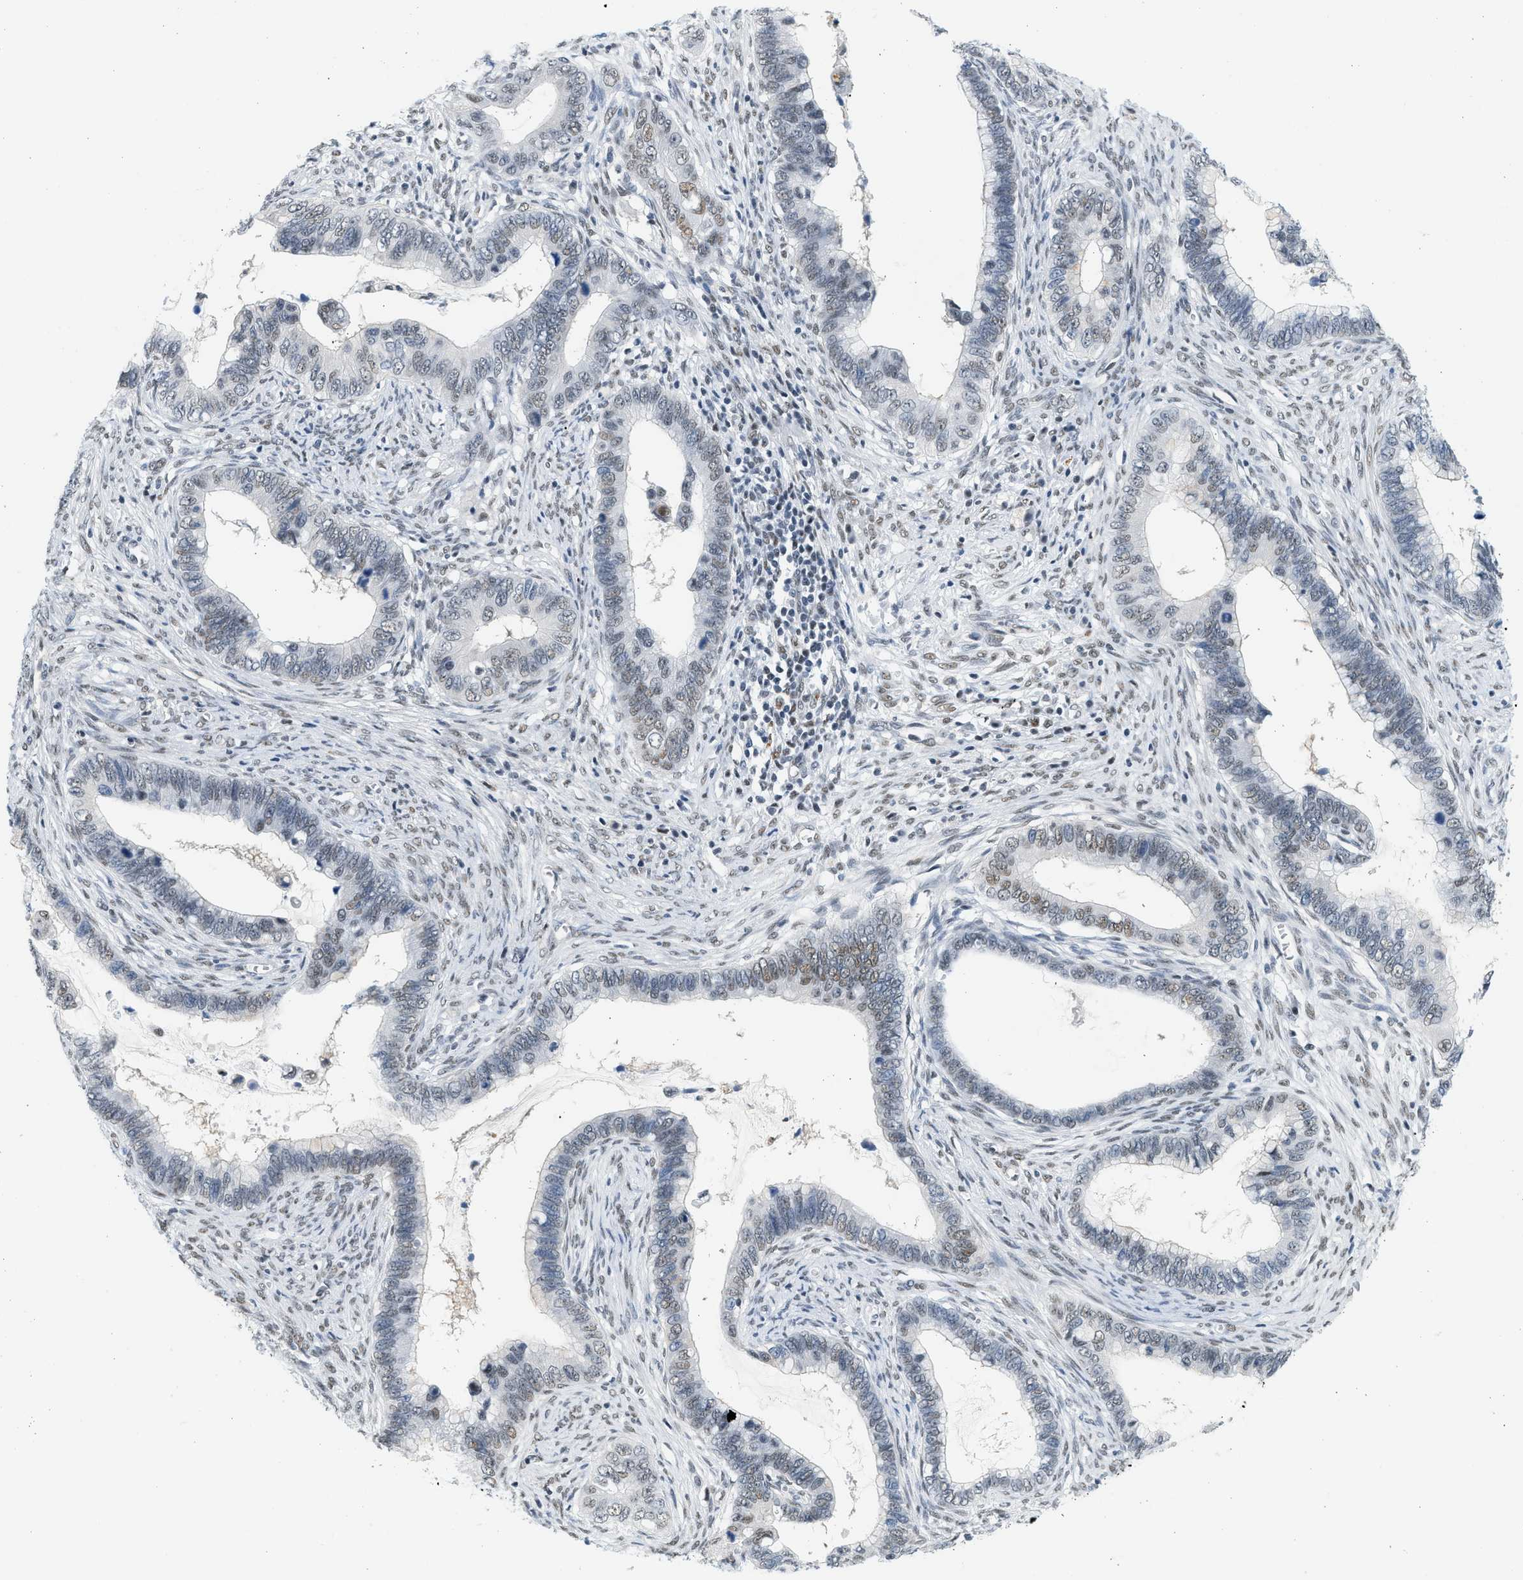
{"staining": {"intensity": "weak", "quantity": "25%-75%", "location": "nuclear"}, "tissue": "cervical cancer", "cell_type": "Tumor cells", "image_type": "cancer", "snomed": [{"axis": "morphology", "description": "Adenocarcinoma, NOS"}, {"axis": "topography", "description": "Cervix"}], "caption": "The micrograph reveals immunohistochemical staining of cervical adenocarcinoma. There is weak nuclear staining is seen in approximately 25%-75% of tumor cells.", "gene": "HIPK1", "patient": {"sex": "female", "age": 44}}